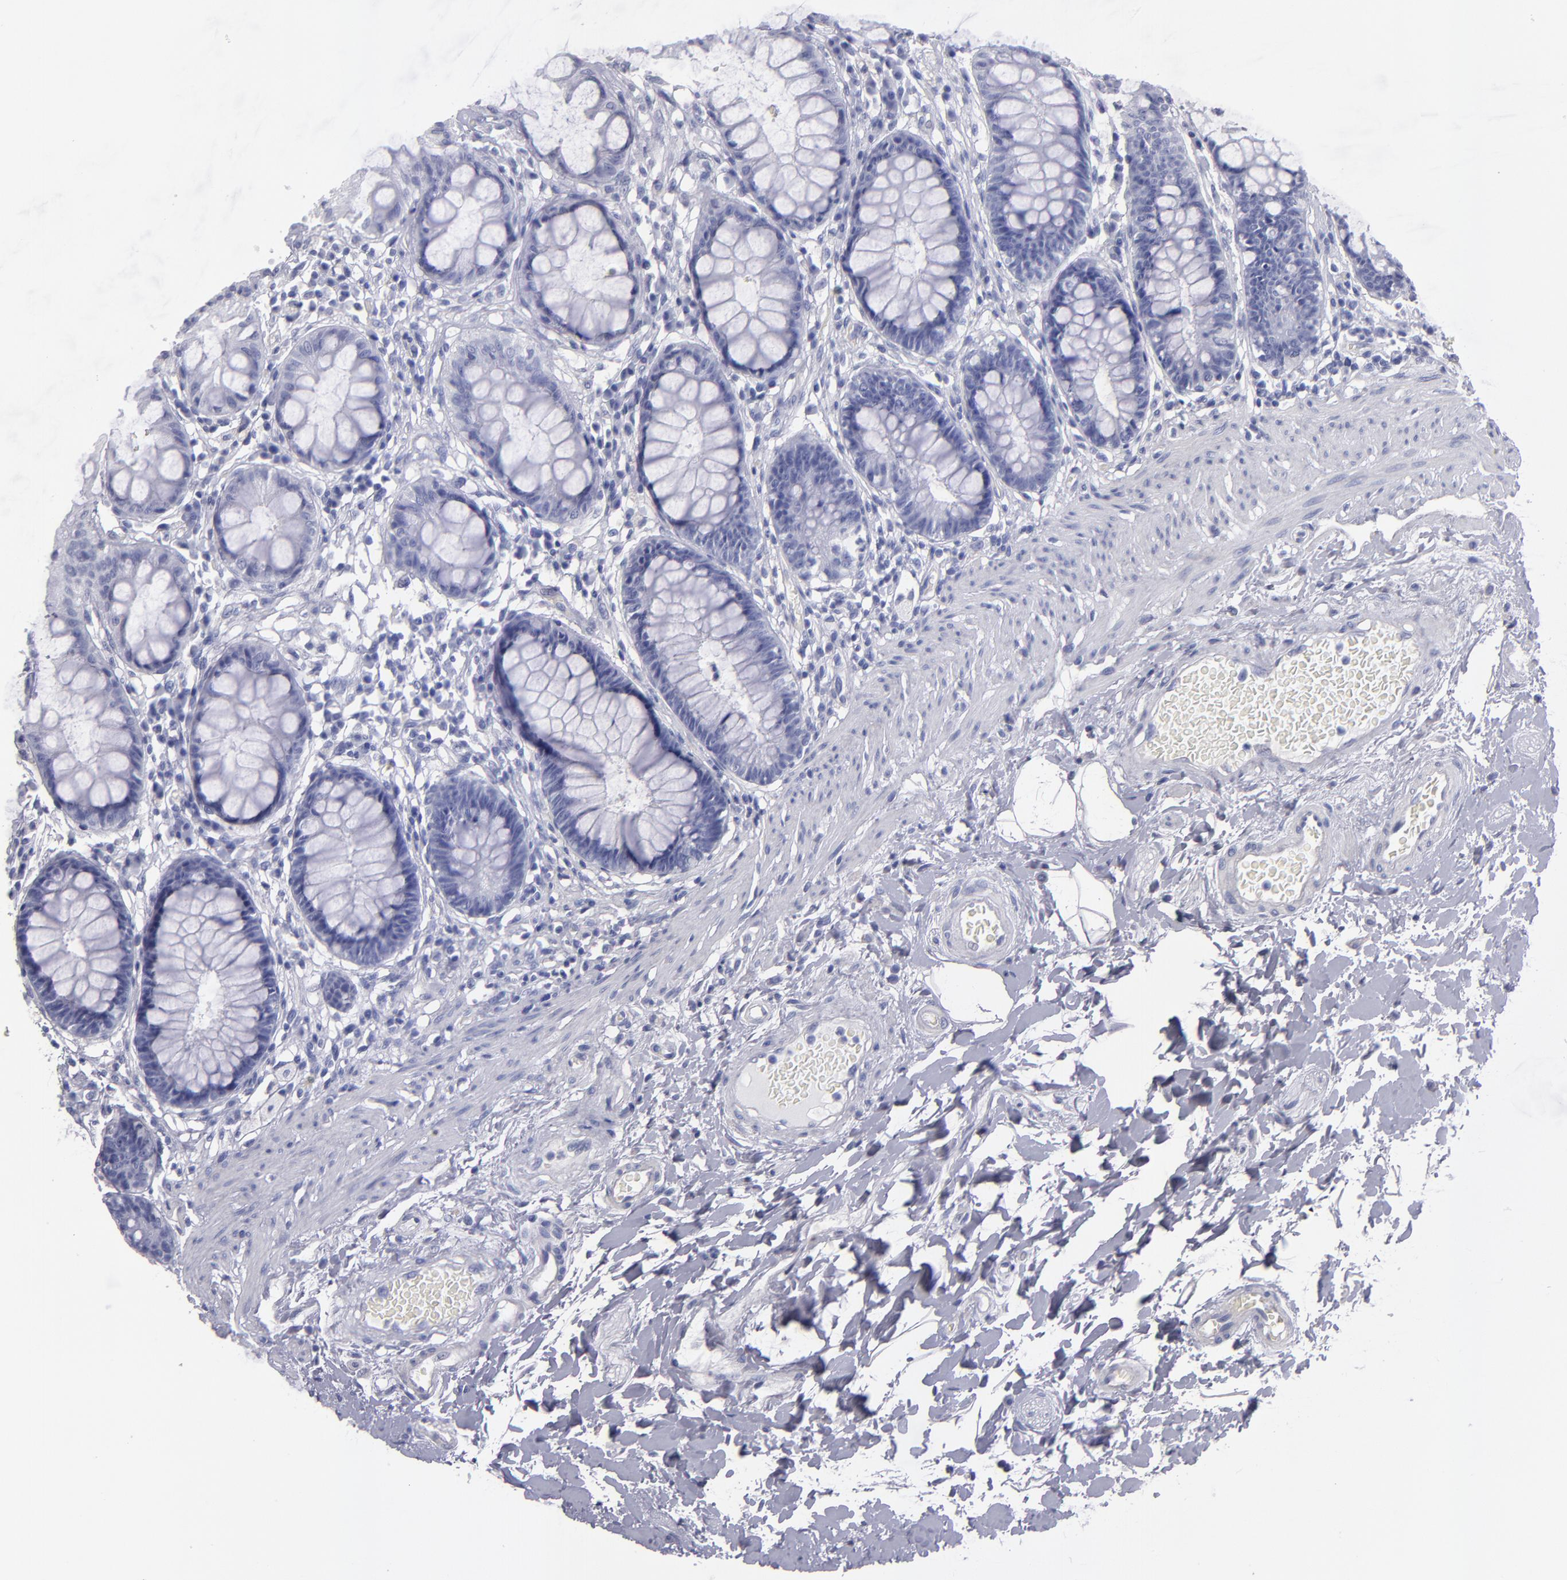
{"staining": {"intensity": "negative", "quantity": "none", "location": "none"}, "tissue": "rectum", "cell_type": "Glandular cells", "image_type": "normal", "snomed": [{"axis": "morphology", "description": "Normal tissue, NOS"}, {"axis": "topography", "description": "Rectum"}], "caption": "This is an immunohistochemistry photomicrograph of benign rectum. There is no expression in glandular cells.", "gene": "MB", "patient": {"sex": "female", "age": 46}}